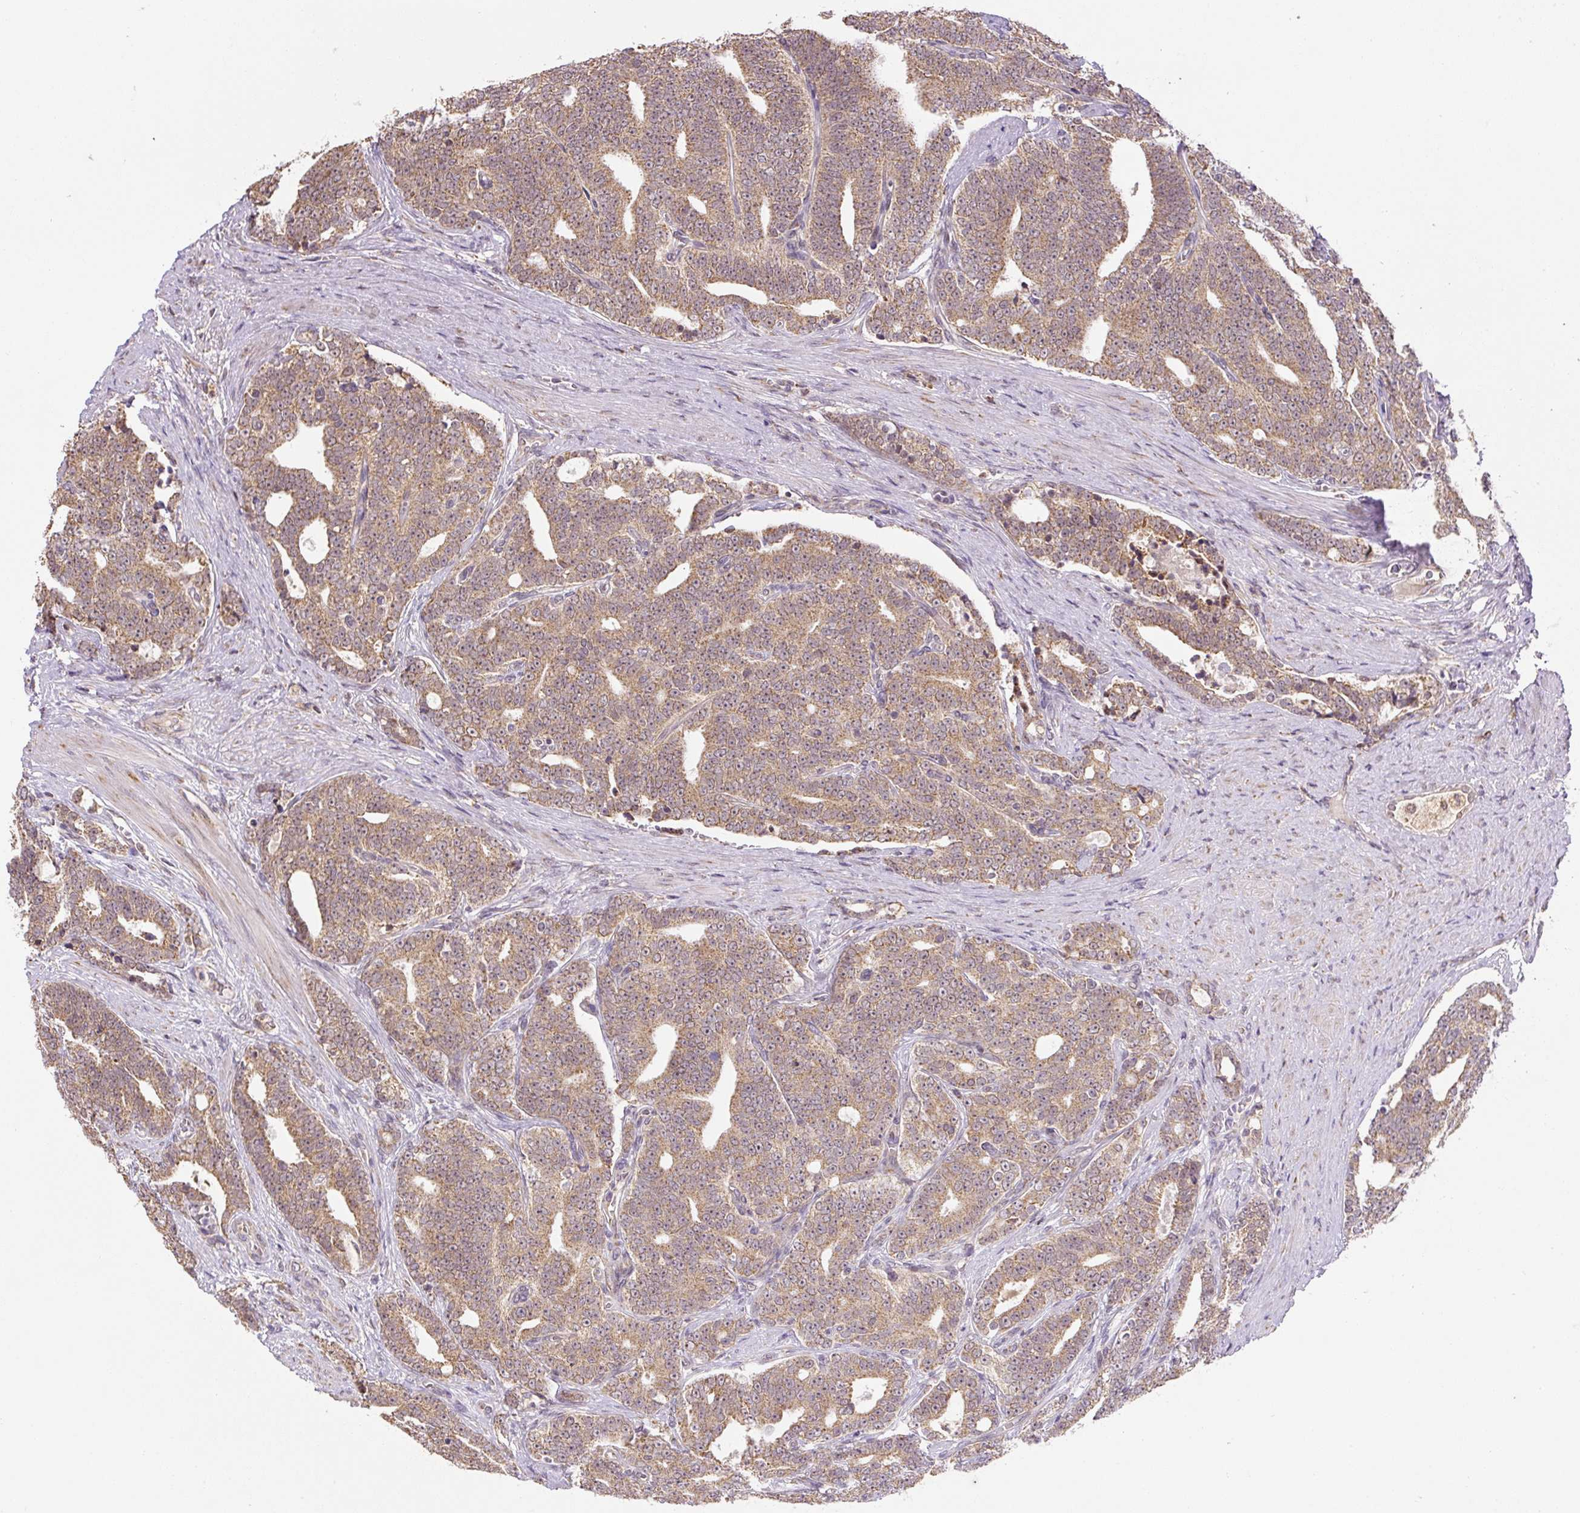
{"staining": {"intensity": "moderate", "quantity": ">75%", "location": "cytoplasmic/membranous"}, "tissue": "prostate cancer", "cell_type": "Tumor cells", "image_type": "cancer", "snomed": [{"axis": "morphology", "description": "Adenocarcinoma, High grade"}, {"axis": "topography", "description": "Prostate and seminal vesicle, NOS"}], "caption": "A high-resolution micrograph shows immunohistochemistry (IHC) staining of high-grade adenocarcinoma (prostate), which shows moderate cytoplasmic/membranous positivity in about >75% of tumor cells.", "gene": "MFSD9", "patient": {"sex": "male", "age": 67}}